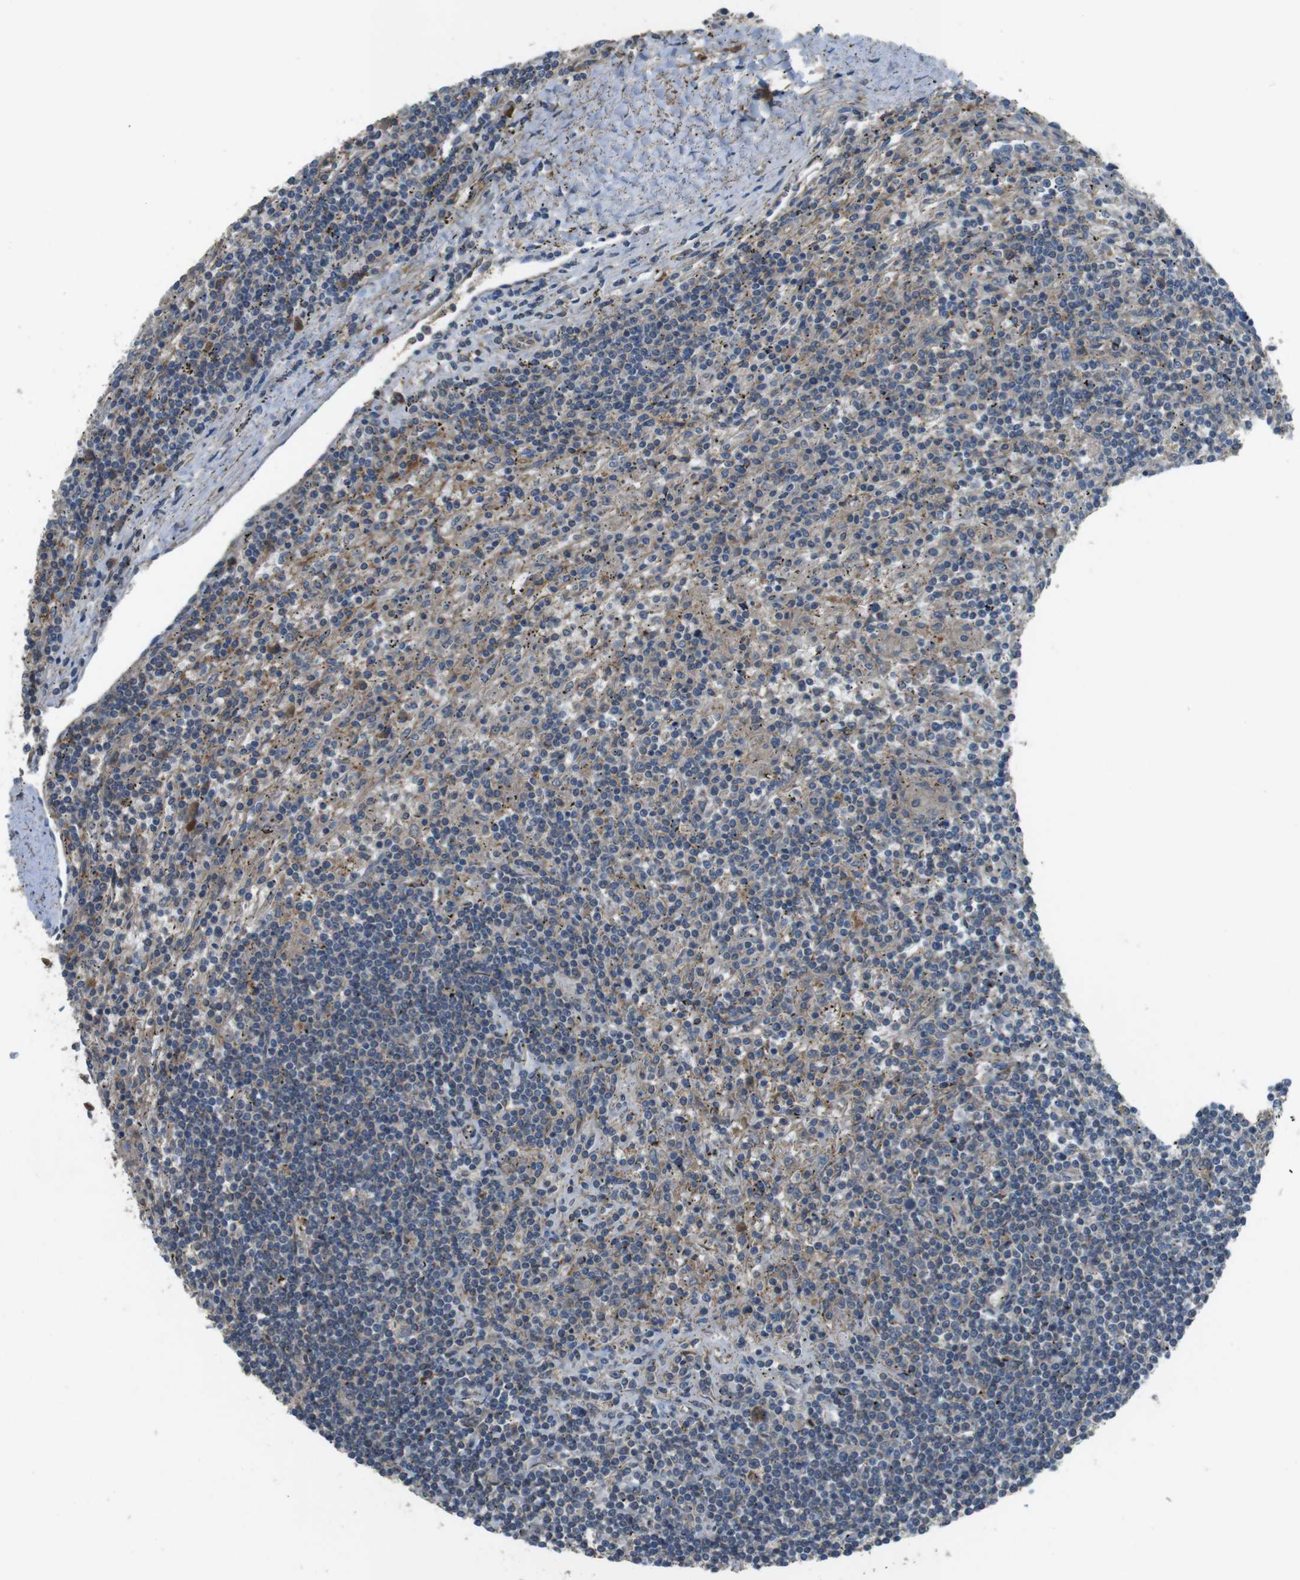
{"staining": {"intensity": "weak", "quantity": "25%-75%", "location": "cytoplasmic/membranous"}, "tissue": "lymphoma", "cell_type": "Tumor cells", "image_type": "cancer", "snomed": [{"axis": "morphology", "description": "Malignant lymphoma, non-Hodgkin's type, Low grade"}, {"axis": "topography", "description": "Spleen"}], "caption": "This histopathology image reveals immunohistochemistry staining of low-grade malignant lymphoma, non-Hodgkin's type, with low weak cytoplasmic/membranous positivity in about 25%-75% of tumor cells.", "gene": "FUT2", "patient": {"sex": "male", "age": 76}}